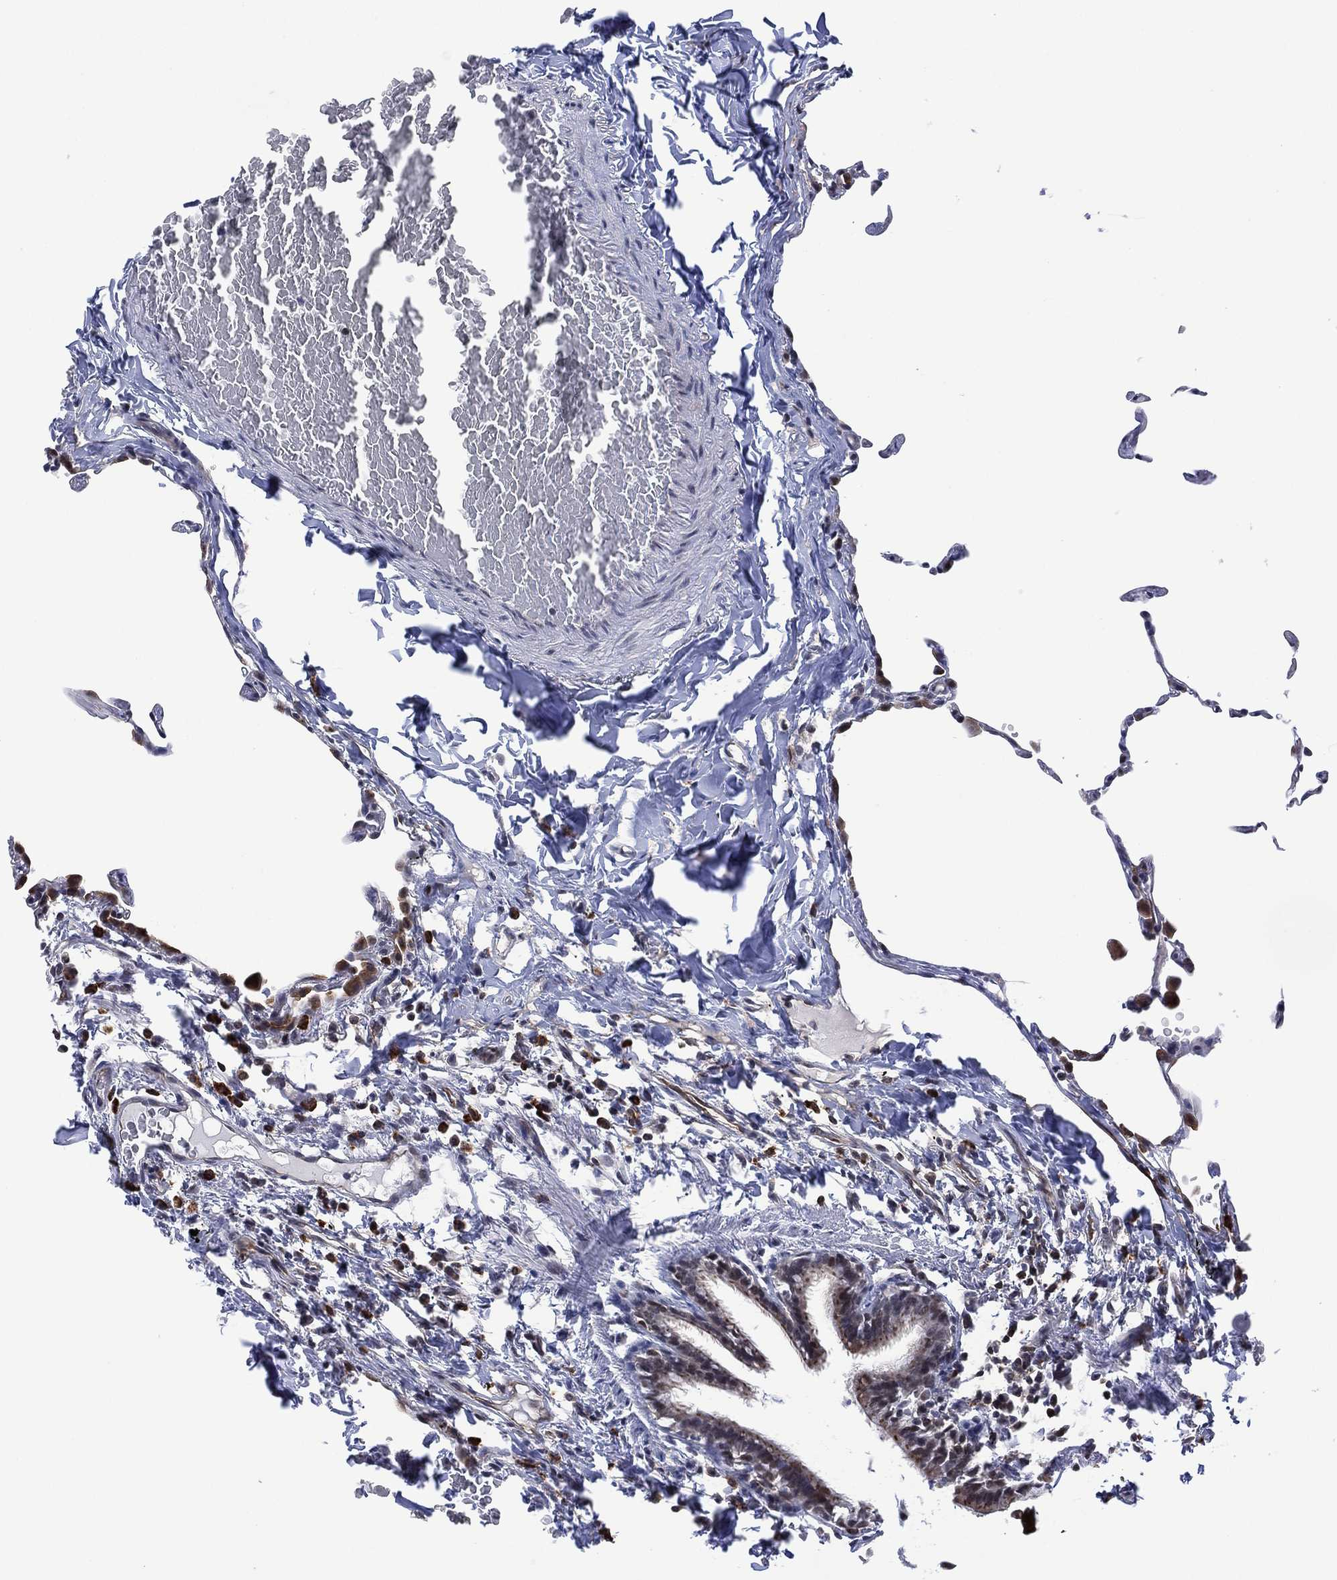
{"staining": {"intensity": "negative", "quantity": "none", "location": "none"}, "tissue": "lung", "cell_type": "Alveolar cells", "image_type": "normal", "snomed": [{"axis": "morphology", "description": "Normal tissue, NOS"}, {"axis": "topography", "description": "Lung"}], "caption": "Immunohistochemistry (IHC) photomicrograph of unremarkable lung: lung stained with DAB (3,3'-diaminobenzidine) displays no significant protein staining in alveolar cells.", "gene": "DPP4", "patient": {"sex": "female", "age": 57}}